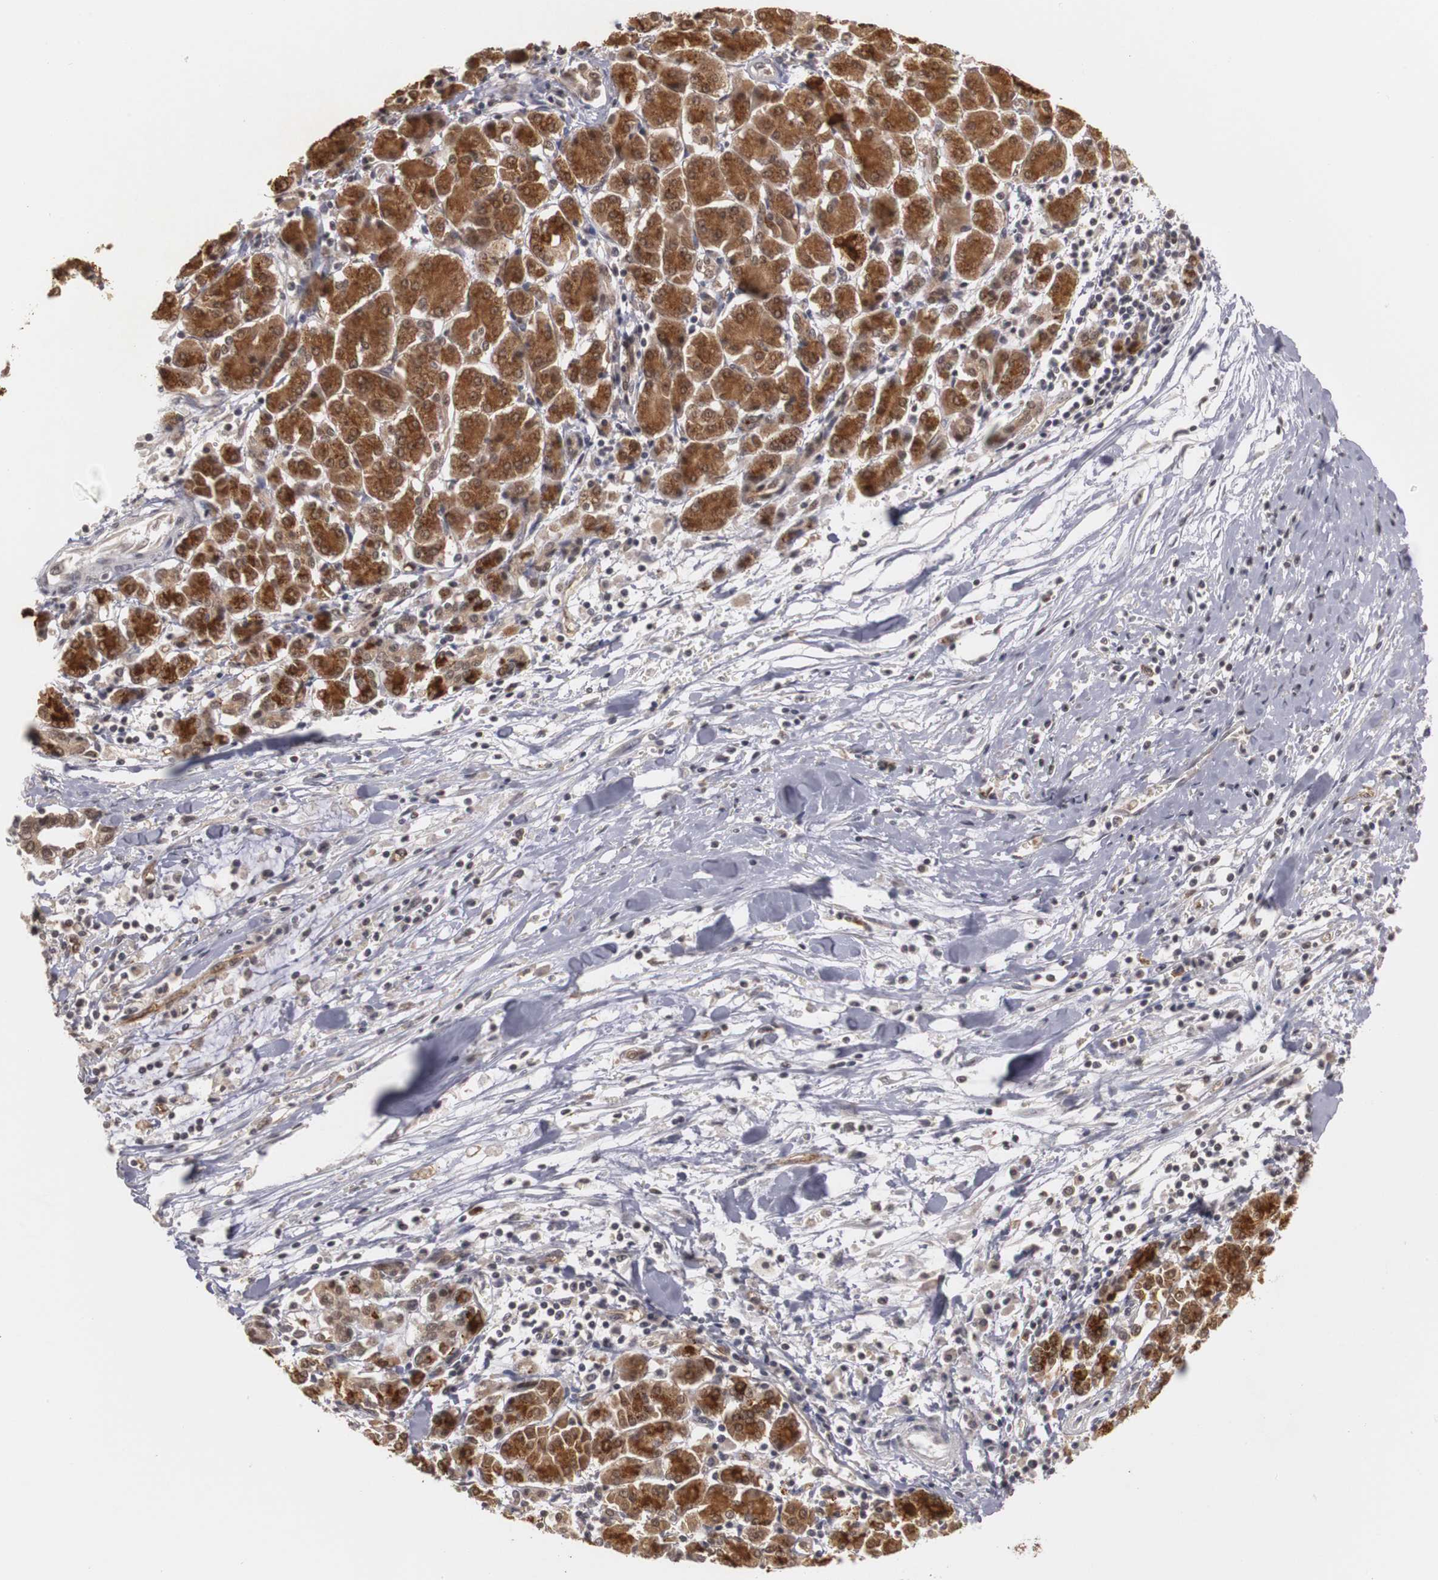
{"staining": {"intensity": "moderate", "quantity": ">75%", "location": "cytoplasmic/membranous,nuclear"}, "tissue": "pancreatic cancer", "cell_type": "Tumor cells", "image_type": "cancer", "snomed": [{"axis": "morphology", "description": "Adenocarcinoma, NOS"}, {"axis": "topography", "description": "Pancreas"}], "caption": "This photomicrograph demonstrates immunohistochemistry (IHC) staining of human pancreatic cancer, with medium moderate cytoplasmic/membranous and nuclear positivity in approximately >75% of tumor cells.", "gene": "PLEKHA1", "patient": {"sex": "female", "age": 57}}